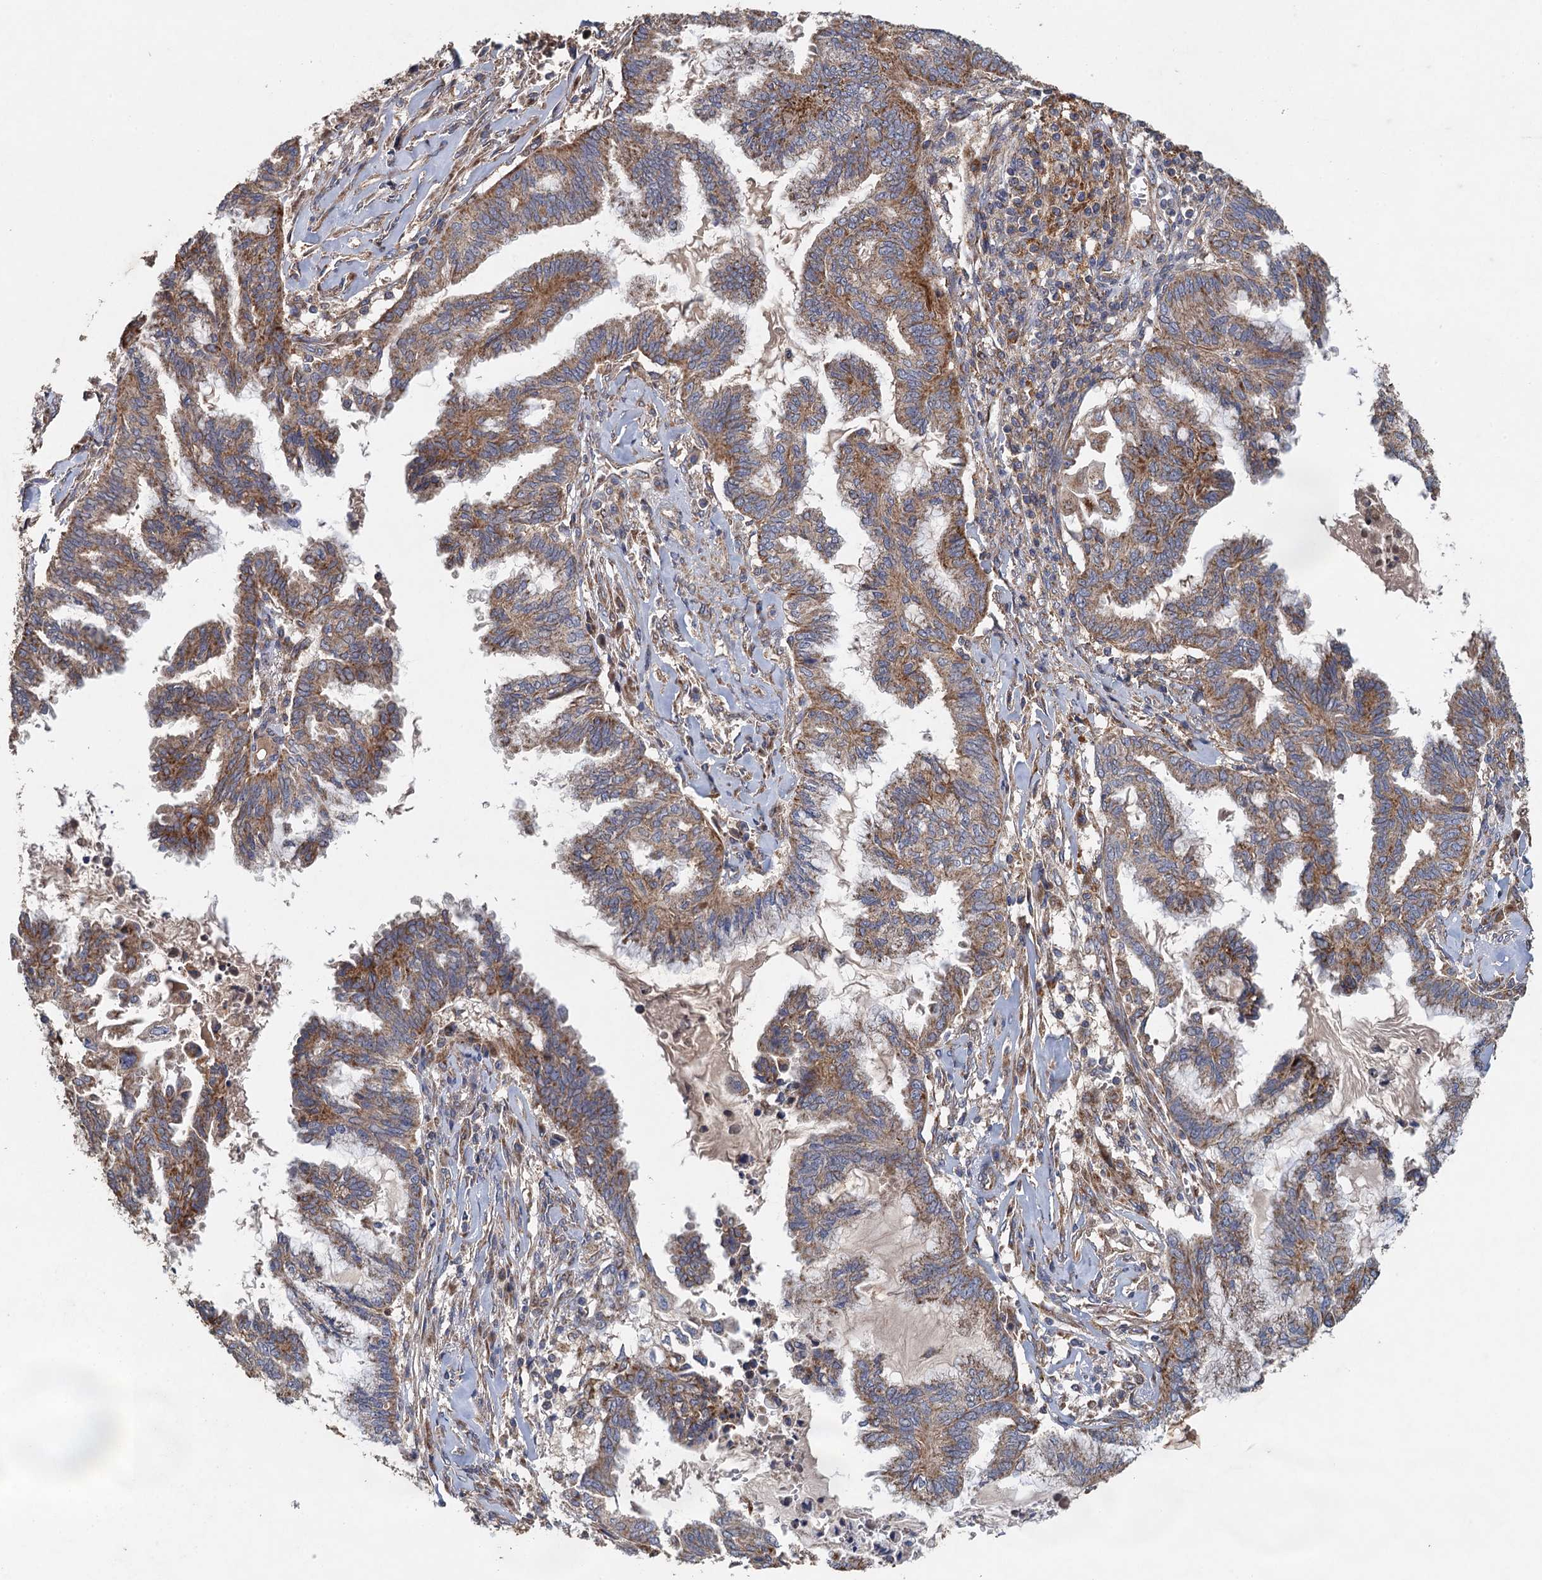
{"staining": {"intensity": "moderate", "quantity": ">75%", "location": "cytoplasmic/membranous"}, "tissue": "endometrial cancer", "cell_type": "Tumor cells", "image_type": "cancer", "snomed": [{"axis": "morphology", "description": "Adenocarcinoma, NOS"}, {"axis": "topography", "description": "Endometrium"}], "caption": "A micrograph of endometrial adenocarcinoma stained for a protein exhibits moderate cytoplasmic/membranous brown staining in tumor cells. (Brightfield microscopy of DAB IHC at high magnification).", "gene": "BCS1L", "patient": {"sex": "female", "age": 86}}